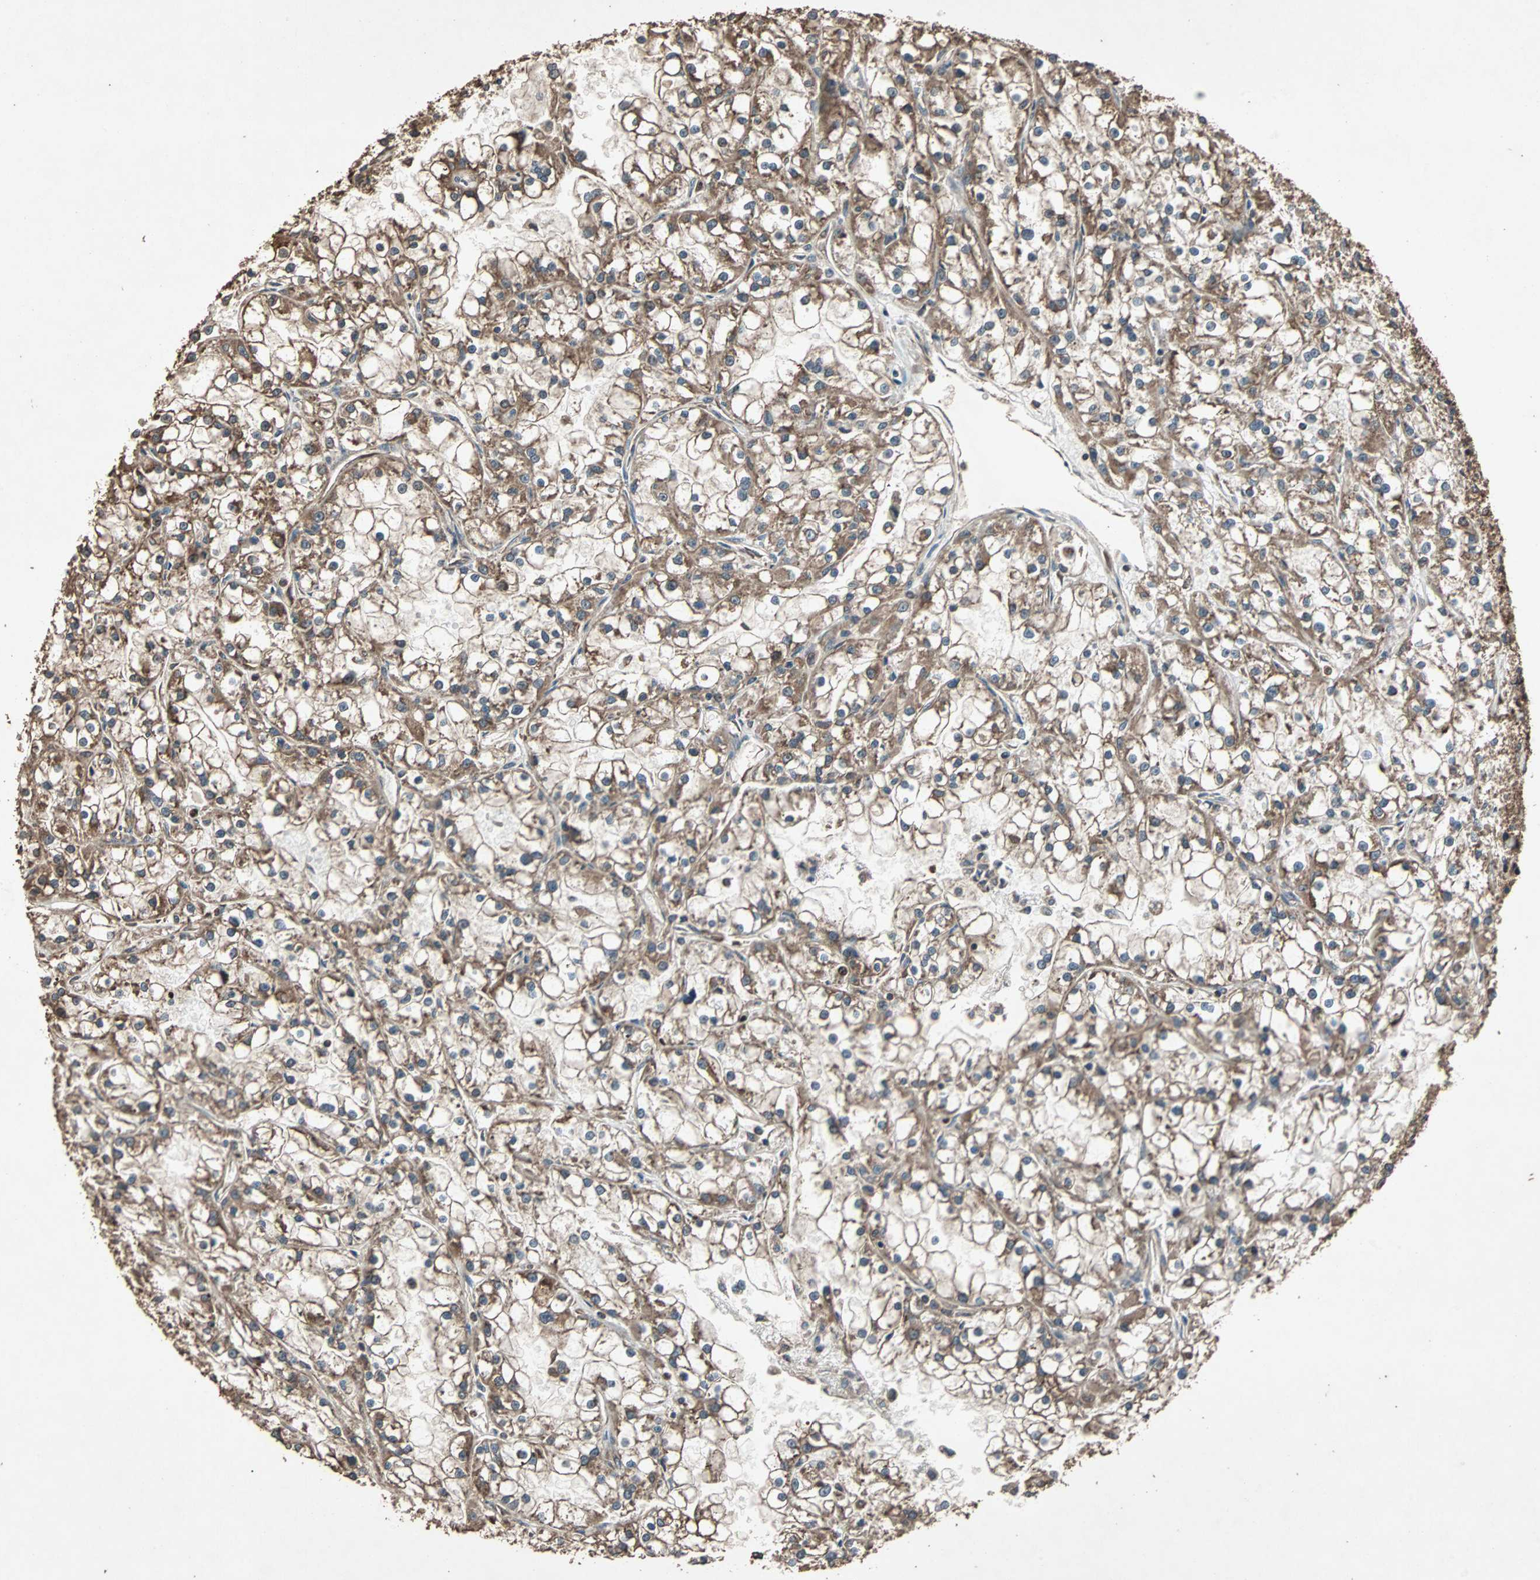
{"staining": {"intensity": "moderate", "quantity": ">75%", "location": "cytoplasmic/membranous"}, "tissue": "renal cancer", "cell_type": "Tumor cells", "image_type": "cancer", "snomed": [{"axis": "morphology", "description": "Adenocarcinoma, NOS"}, {"axis": "topography", "description": "Kidney"}], "caption": "Brown immunohistochemical staining in renal cancer (adenocarcinoma) shows moderate cytoplasmic/membranous staining in approximately >75% of tumor cells.", "gene": "LAMTOR5", "patient": {"sex": "female", "age": 52}}